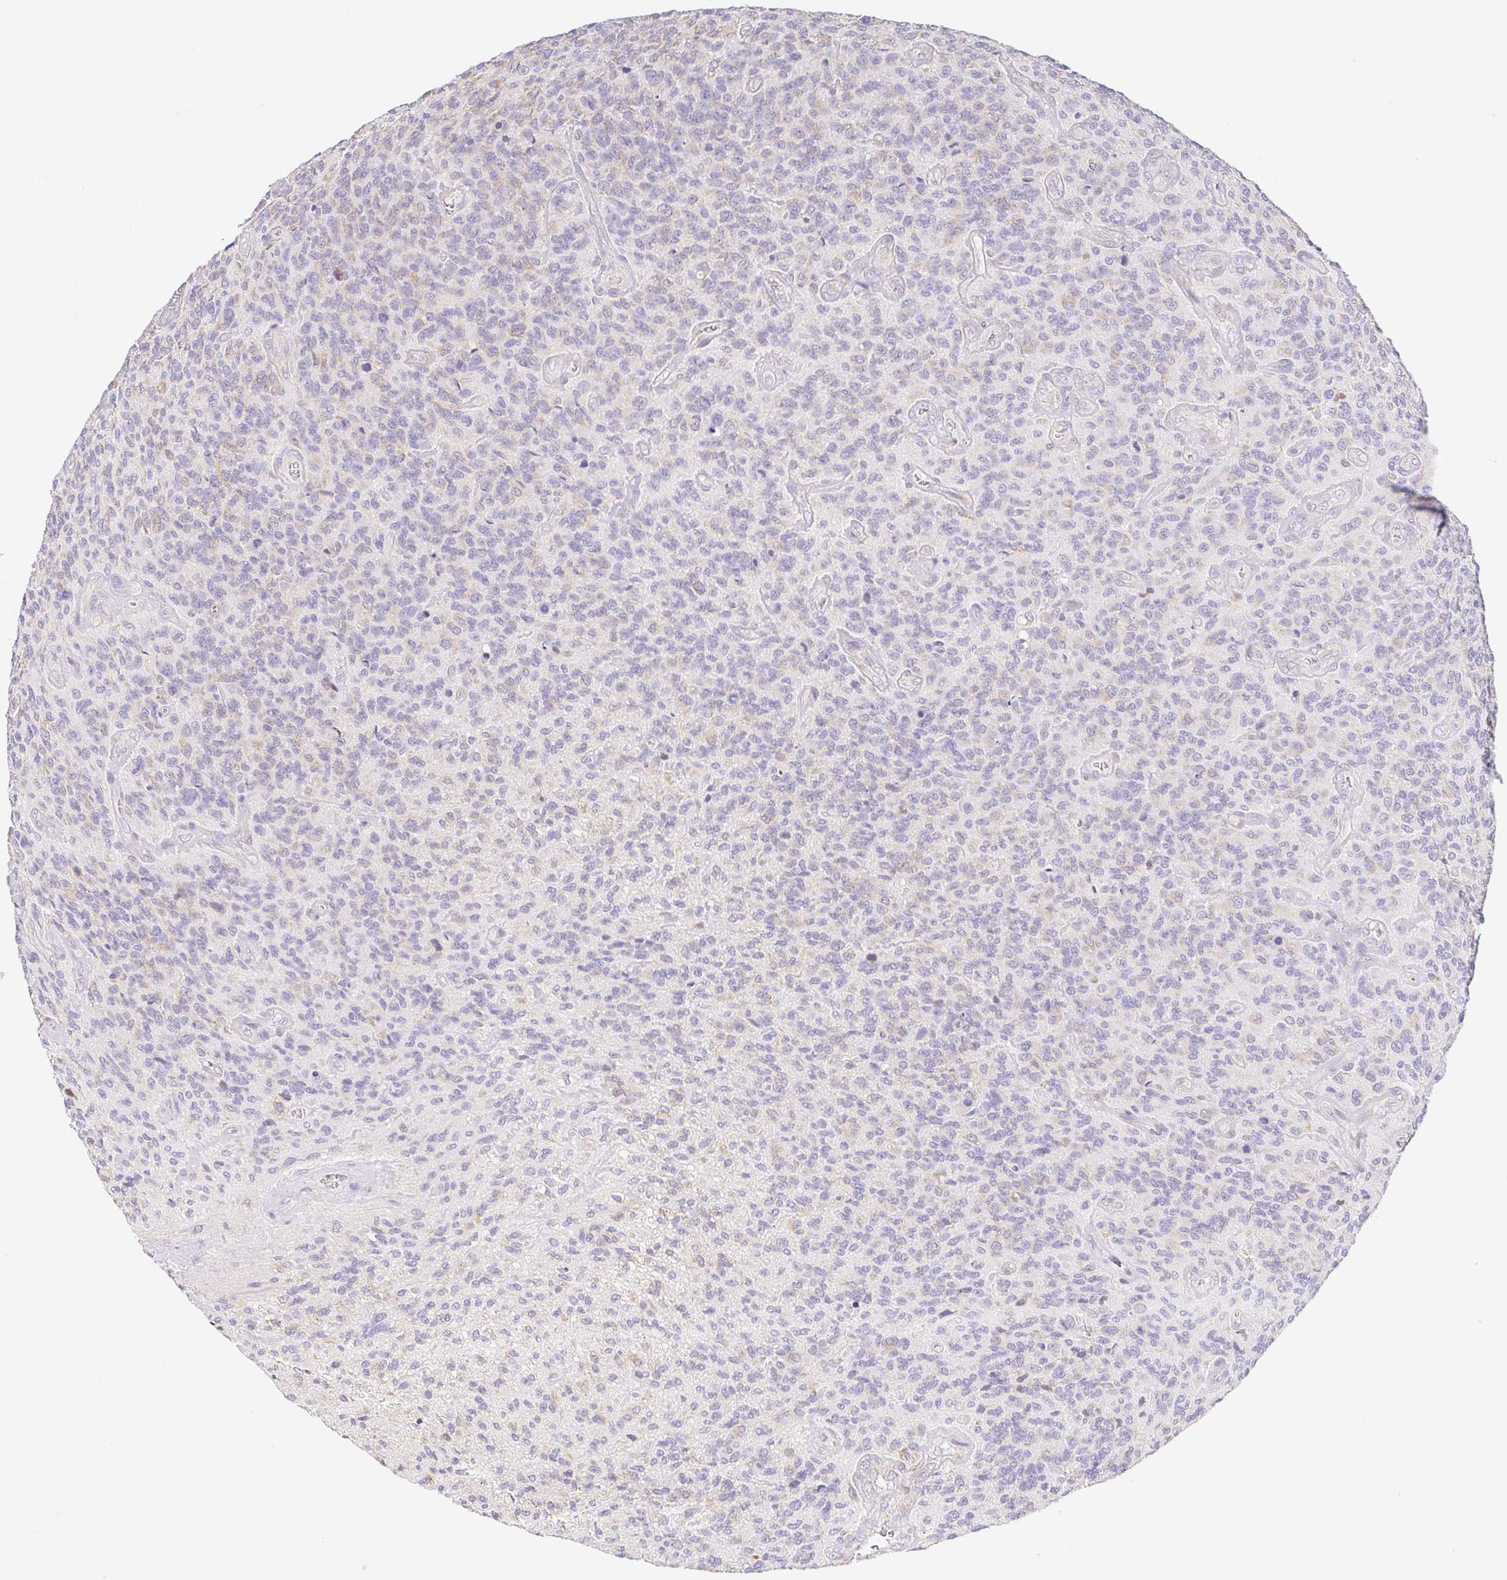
{"staining": {"intensity": "moderate", "quantity": "<25%", "location": "cytoplasmic/membranous"}, "tissue": "glioma", "cell_type": "Tumor cells", "image_type": "cancer", "snomed": [{"axis": "morphology", "description": "Glioma, malignant, High grade"}, {"axis": "topography", "description": "Brain"}], "caption": "Moderate cytoplasmic/membranous staining is seen in approximately <25% of tumor cells in malignant glioma (high-grade).", "gene": "ADAM8", "patient": {"sex": "male", "age": 76}}